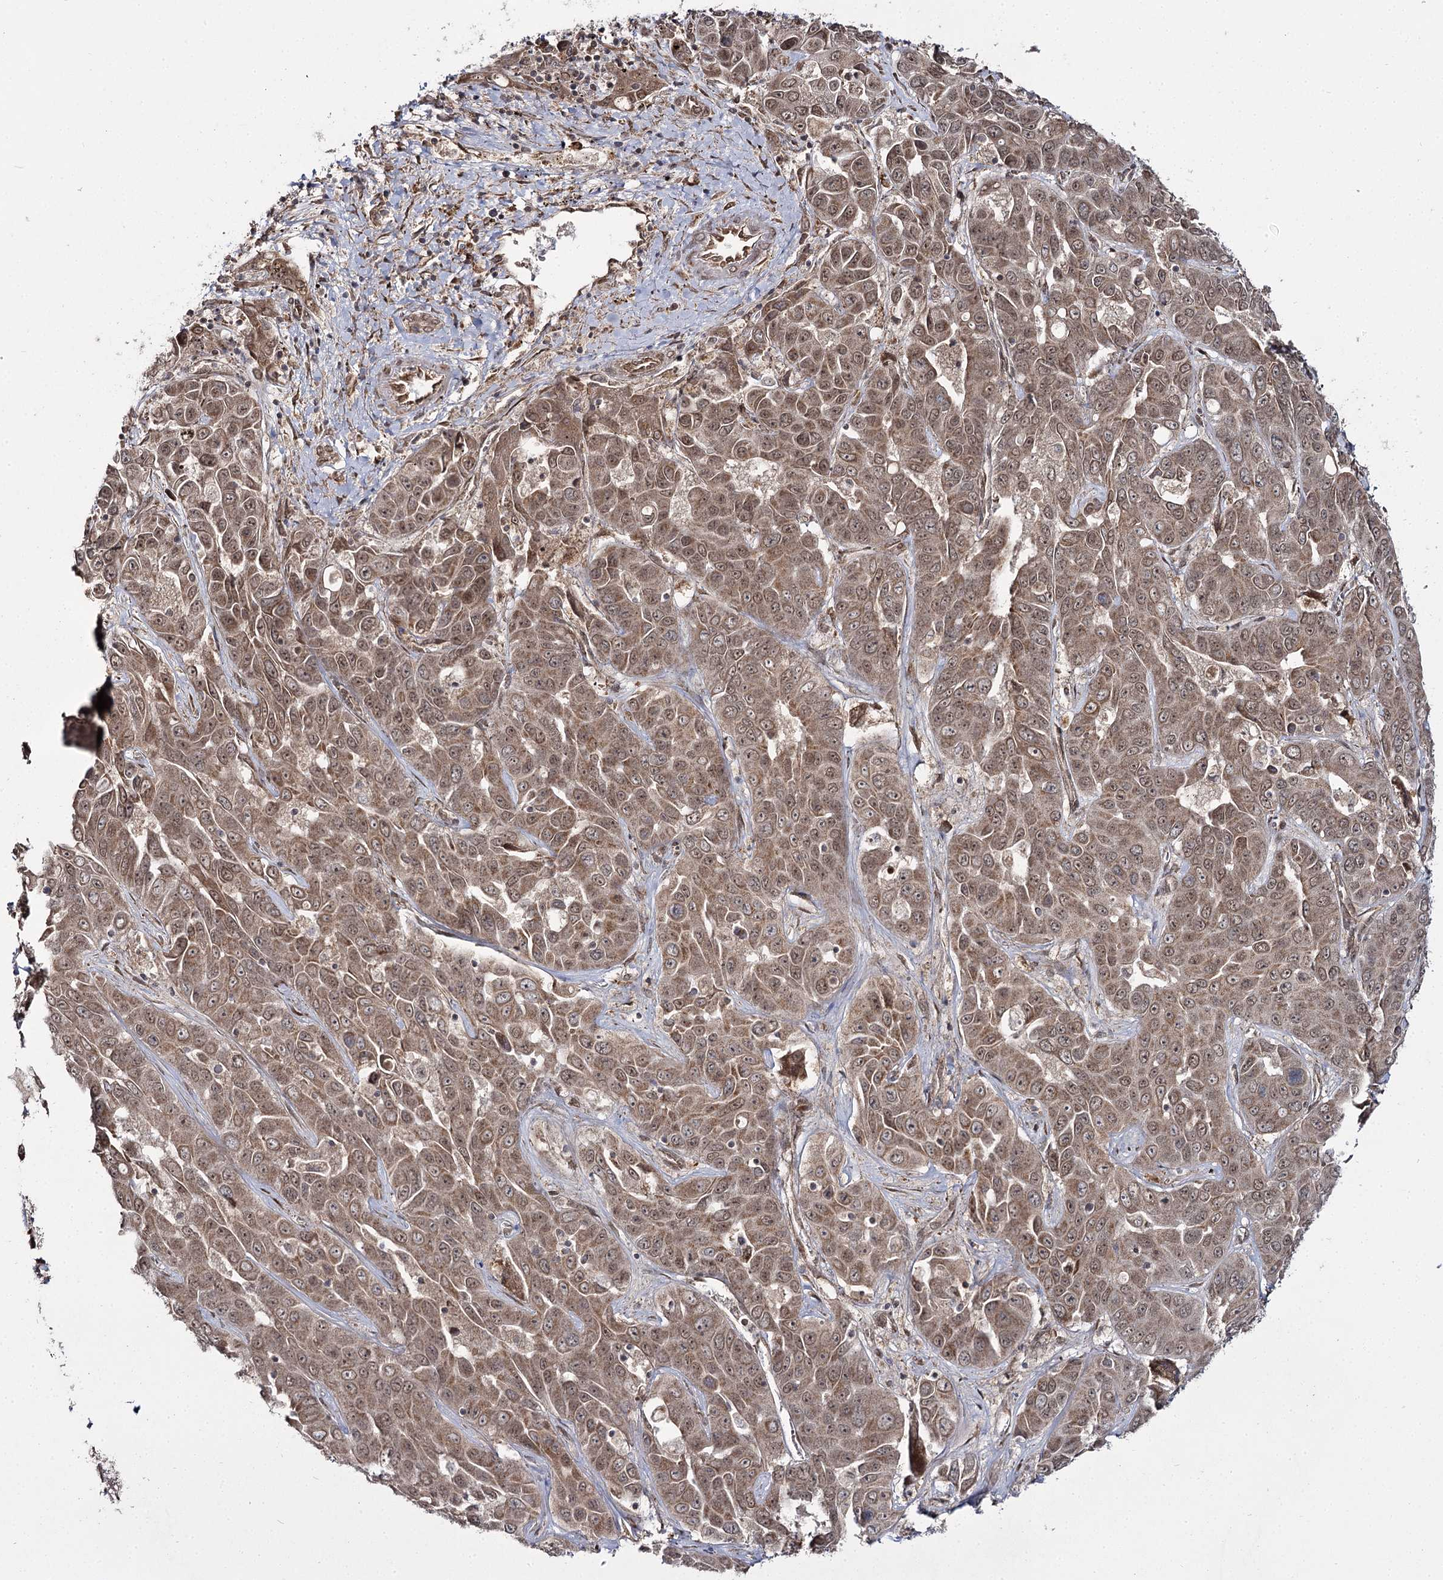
{"staining": {"intensity": "moderate", "quantity": ">75%", "location": "cytoplasmic/membranous,nuclear"}, "tissue": "liver cancer", "cell_type": "Tumor cells", "image_type": "cancer", "snomed": [{"axis": "morphology", "description": "Cholangiocarcinoma"}, {"axis": "topography", "description": "Liver"}], "caption": "Immunohistochemistry (IHC) photomicrograph of neoplastic tissue: human liver cancer (cholangiocarcinoma) stained using IHC displays medium levels of moderate protein expression localized specifically in the cytoplasmic/membranous and nuclear of tumor cells, appearing as a cytoplasmic/membranous and nuclear brown color.", "gene": "TRNT1", "patient": {"sex": "female", "age": 52}}